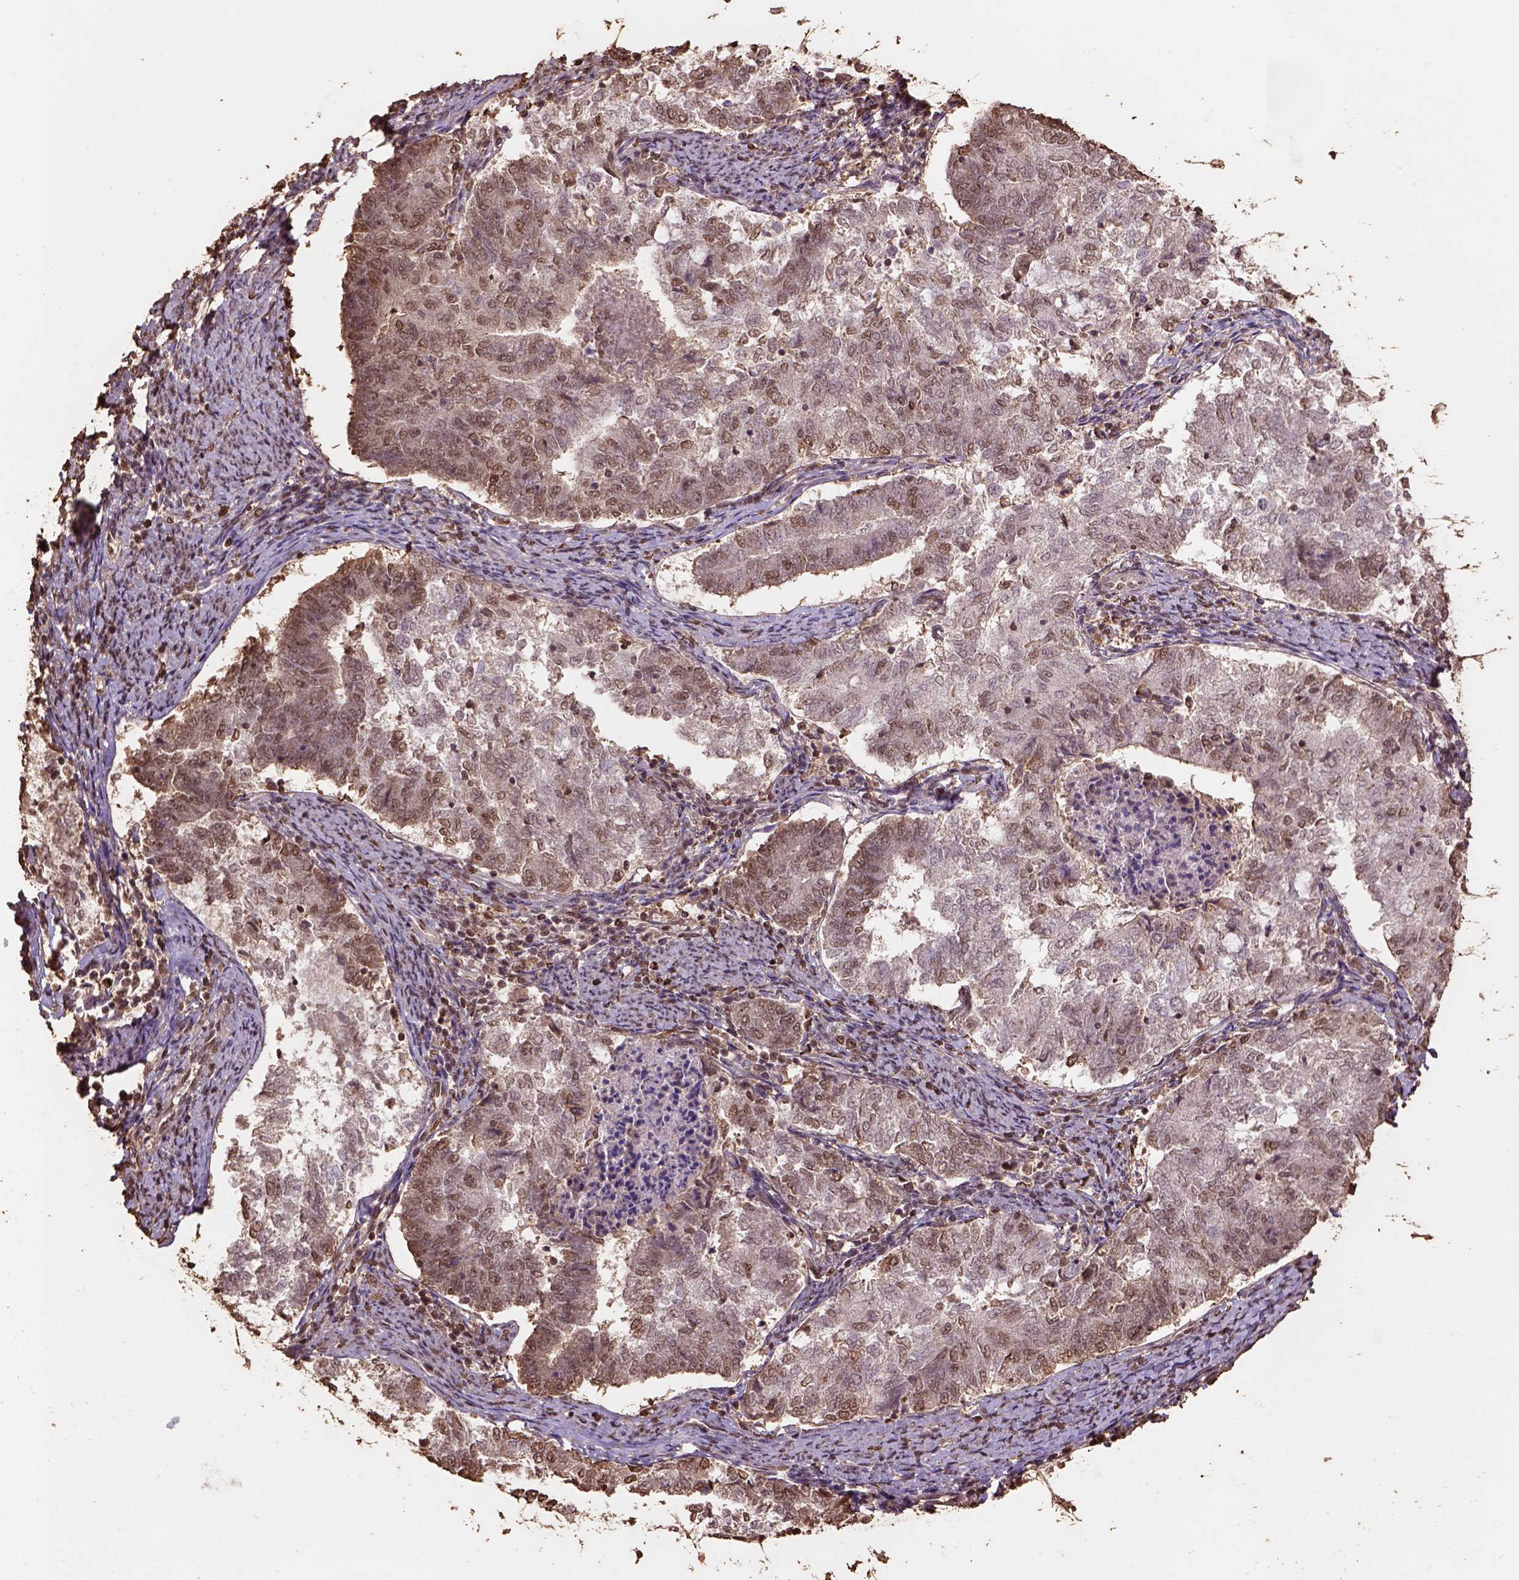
{"staining": {"intensity": "moderate", "quantity": ">75%", "location": "nuclear"}, "tissue": "endometrial cancer", "cell_type": "Tumor cells", "image_type": "cancer", "snomed": [{"axis": "morphology", "description": "Adenocarcinoma, NOS"}, {"axis": "topography", "description": "Endometrium"}], "caption": "This is a photomicrograph of immunohistochemistry (IHC) staining of endometrial cancer (adenocarcinoma), which shows moderate positivity in the nuclear of tumor cells.", "gene": "CSTF2T", "patient": {"sex": "female", "age": 65}}